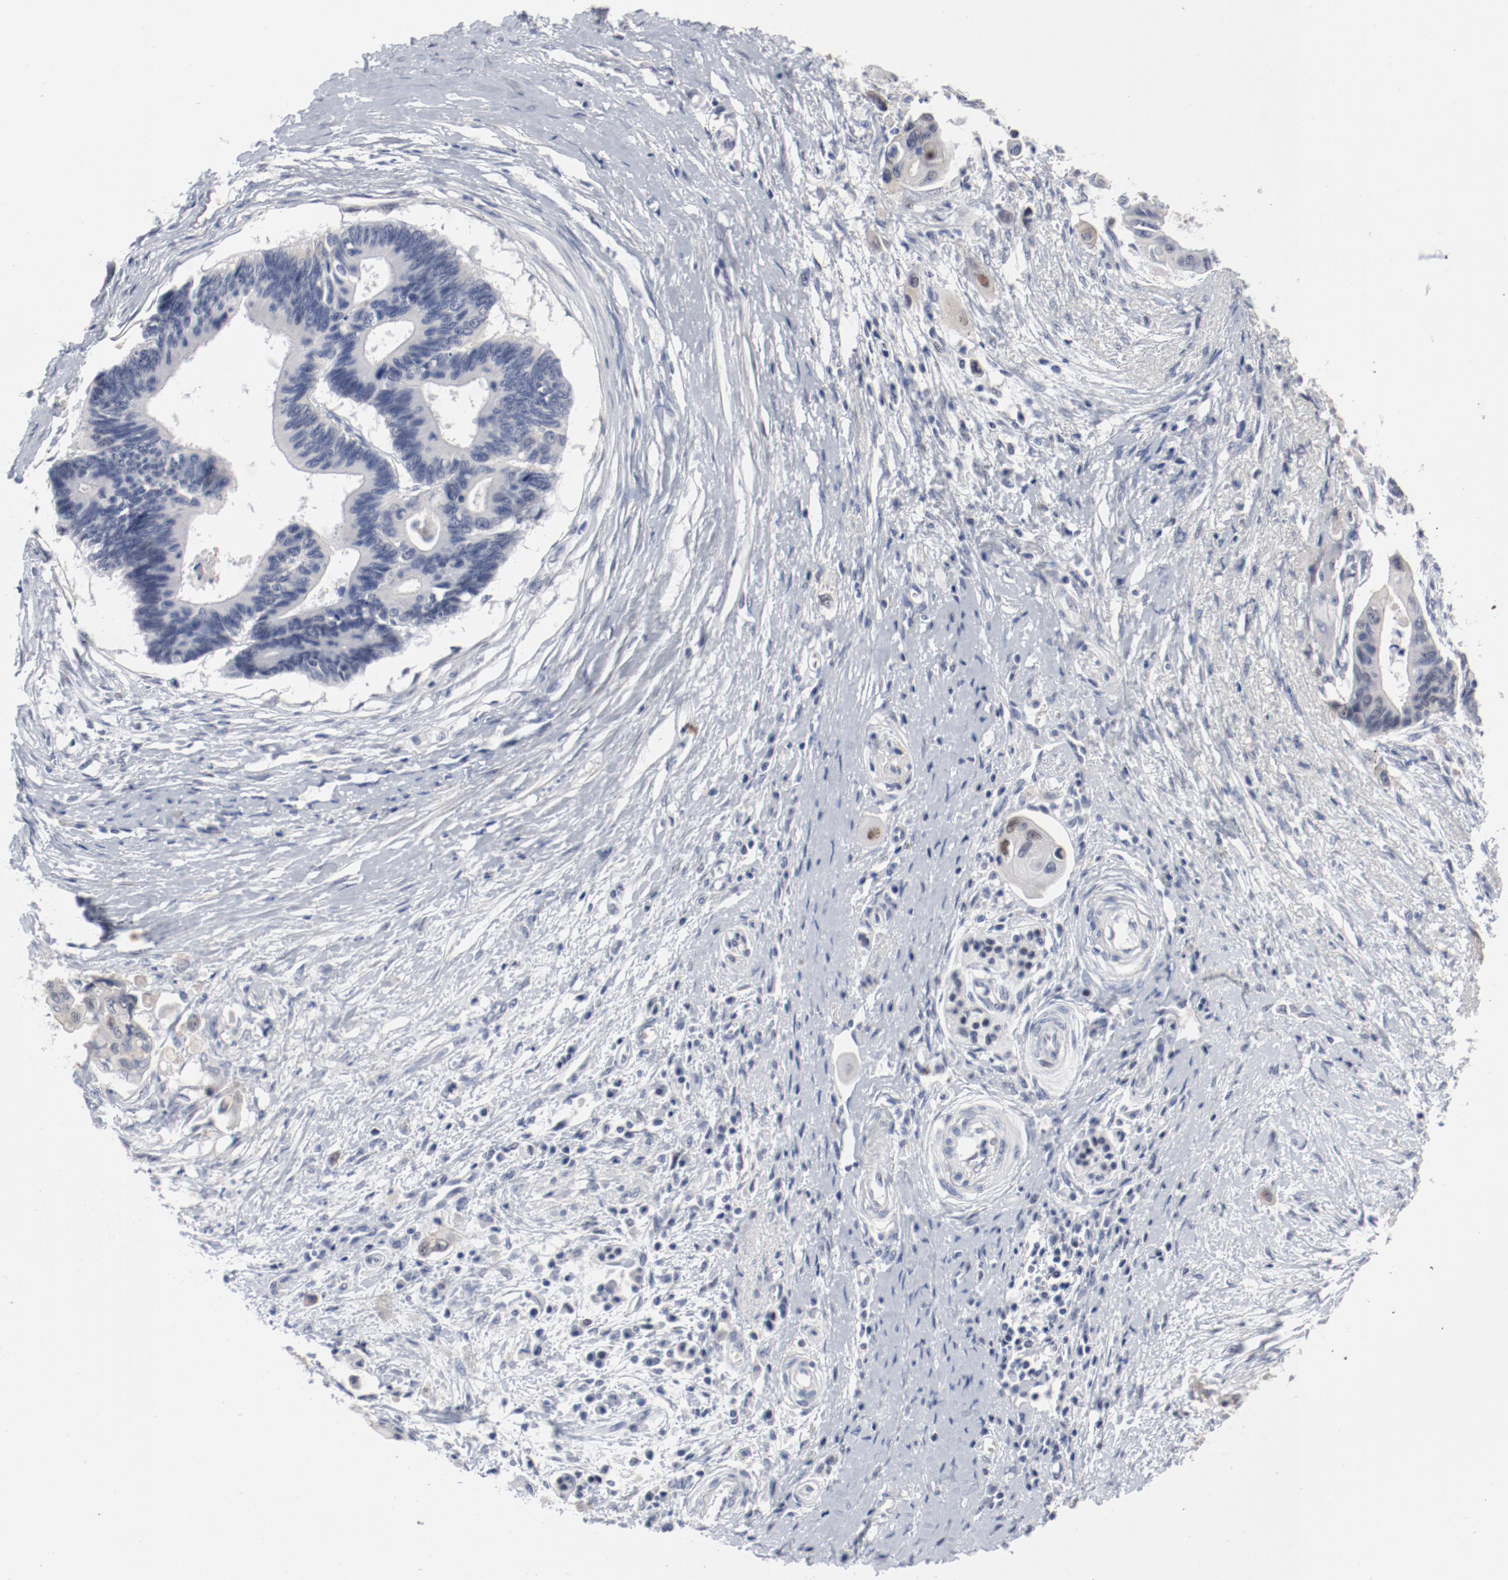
{"staining": {"intensity": "negative", "quantity": "none", "location": "none"}, "tissue": "pancreatic cancer", "cell_type": "Tumor cells", "image_type": "cancer", "snomed": [{"axis": "morphology", "description": "Adenocarcinoma, NOS"}, {"axis": "topography", "description": "Pancreas"}], "caption": "This micrograph is of adenocarcinoma (pancreatic) stained with immunohistochemistry to label a protein in brown with the nuclei are counter-stained blue. There is no expression in tumor cells.", "gene": "ANKLE2", "patient": {"sex": "female", "age": 70}}